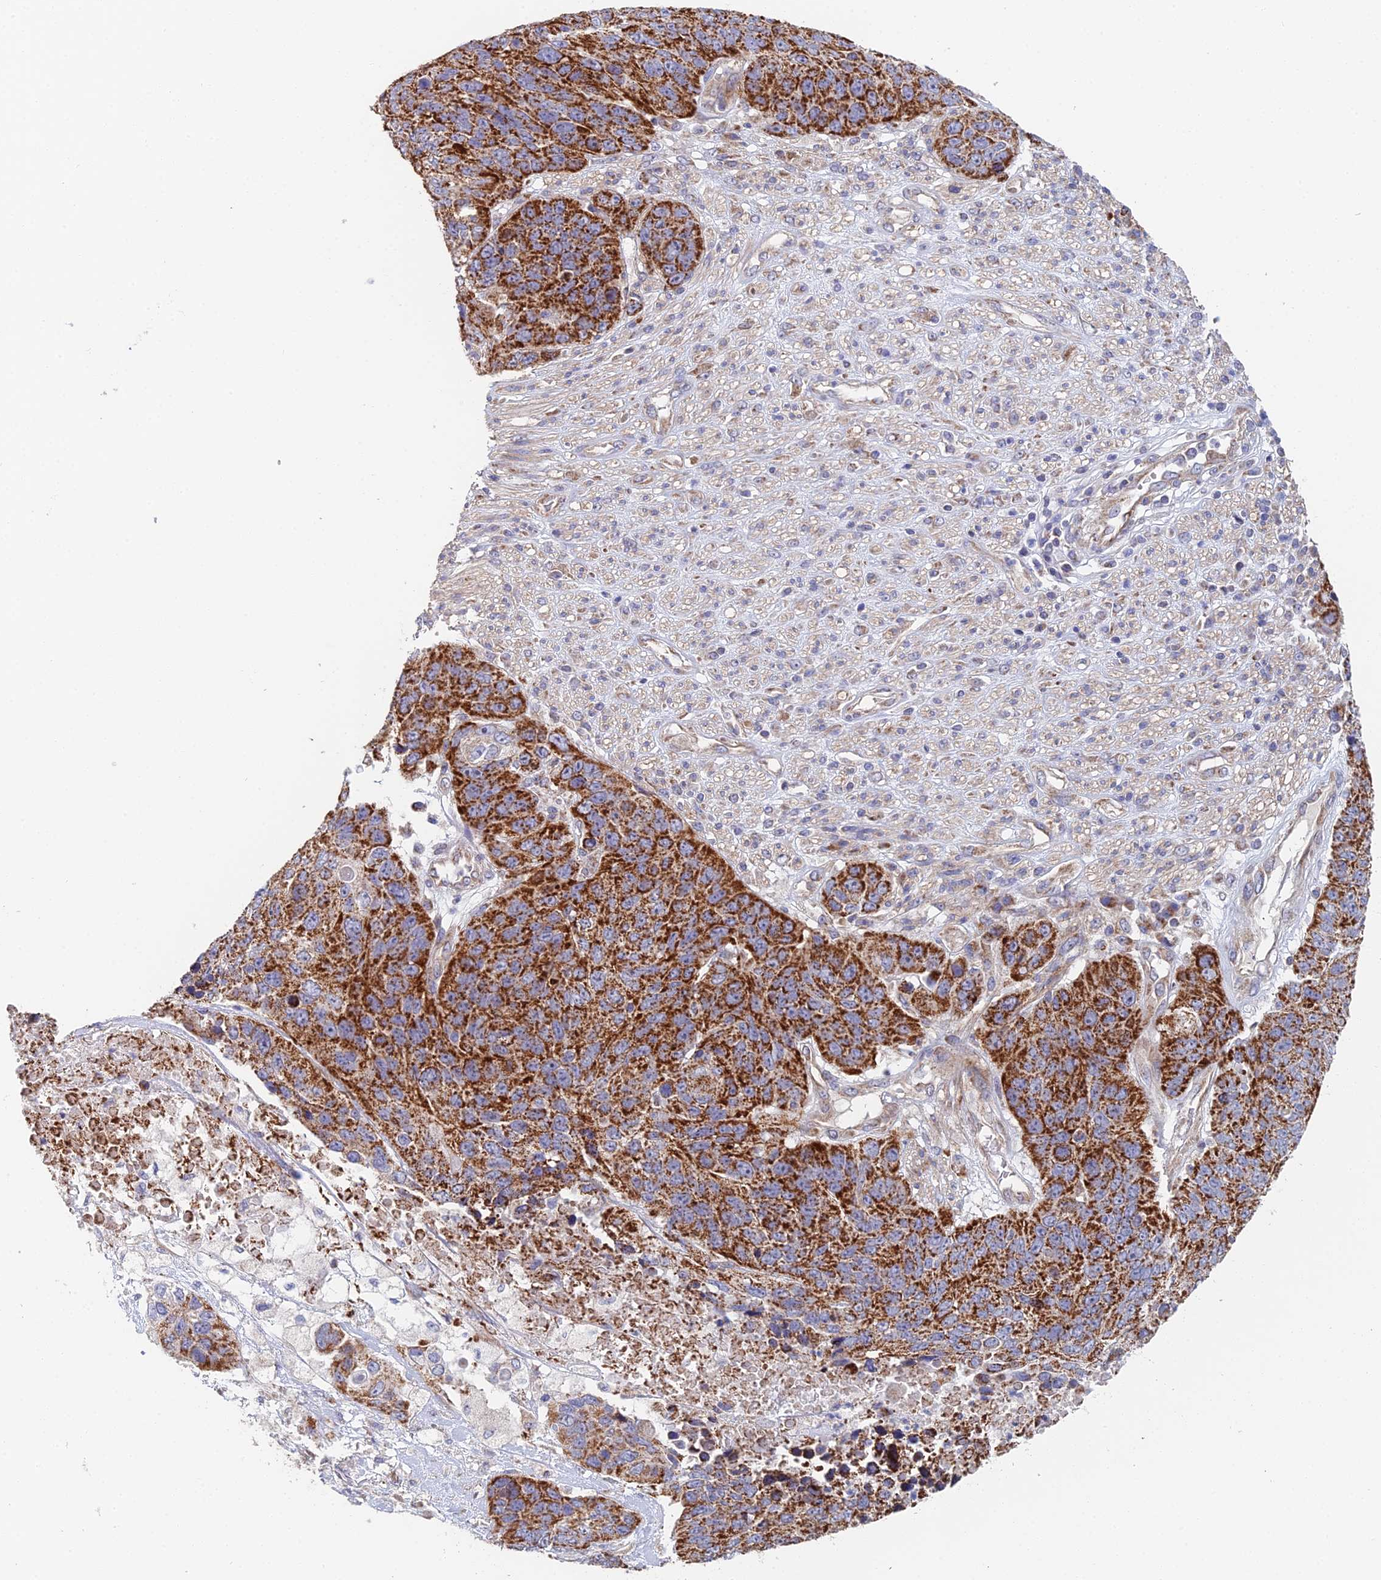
{"staining": {"intensity": "strong", "quantity": ">75%", "location": "cytoplasmic/membranous"}, "tissue": "lung cancer", "cell_type": "Tumor cells", "image_type": "cancer", "snomed": [{"axis": "morphology", "description": "Normal tissue, NOS"}, {"axis": "morphology", "description": "Squamous cell carcinoma, NOS"}, {"axis": "topography", "description": "Lymph node"}, {"axis": "topography", "description": "Lung"}], "caption": "DAB (3,3'-diaminobenzidine) immunohistochemical staining of lung cancer (squamous cell carcinoma) demonstrates strong cytoplasmic/membranous protein staining in about >75% of tumor cells. The staining is performed using DAB brown chromogen to label protein expression. The nuclei are counter-stained blue using hematoxylin.", "gene": "ECSIT", "patient": {"sex": "male", "age": 66}}